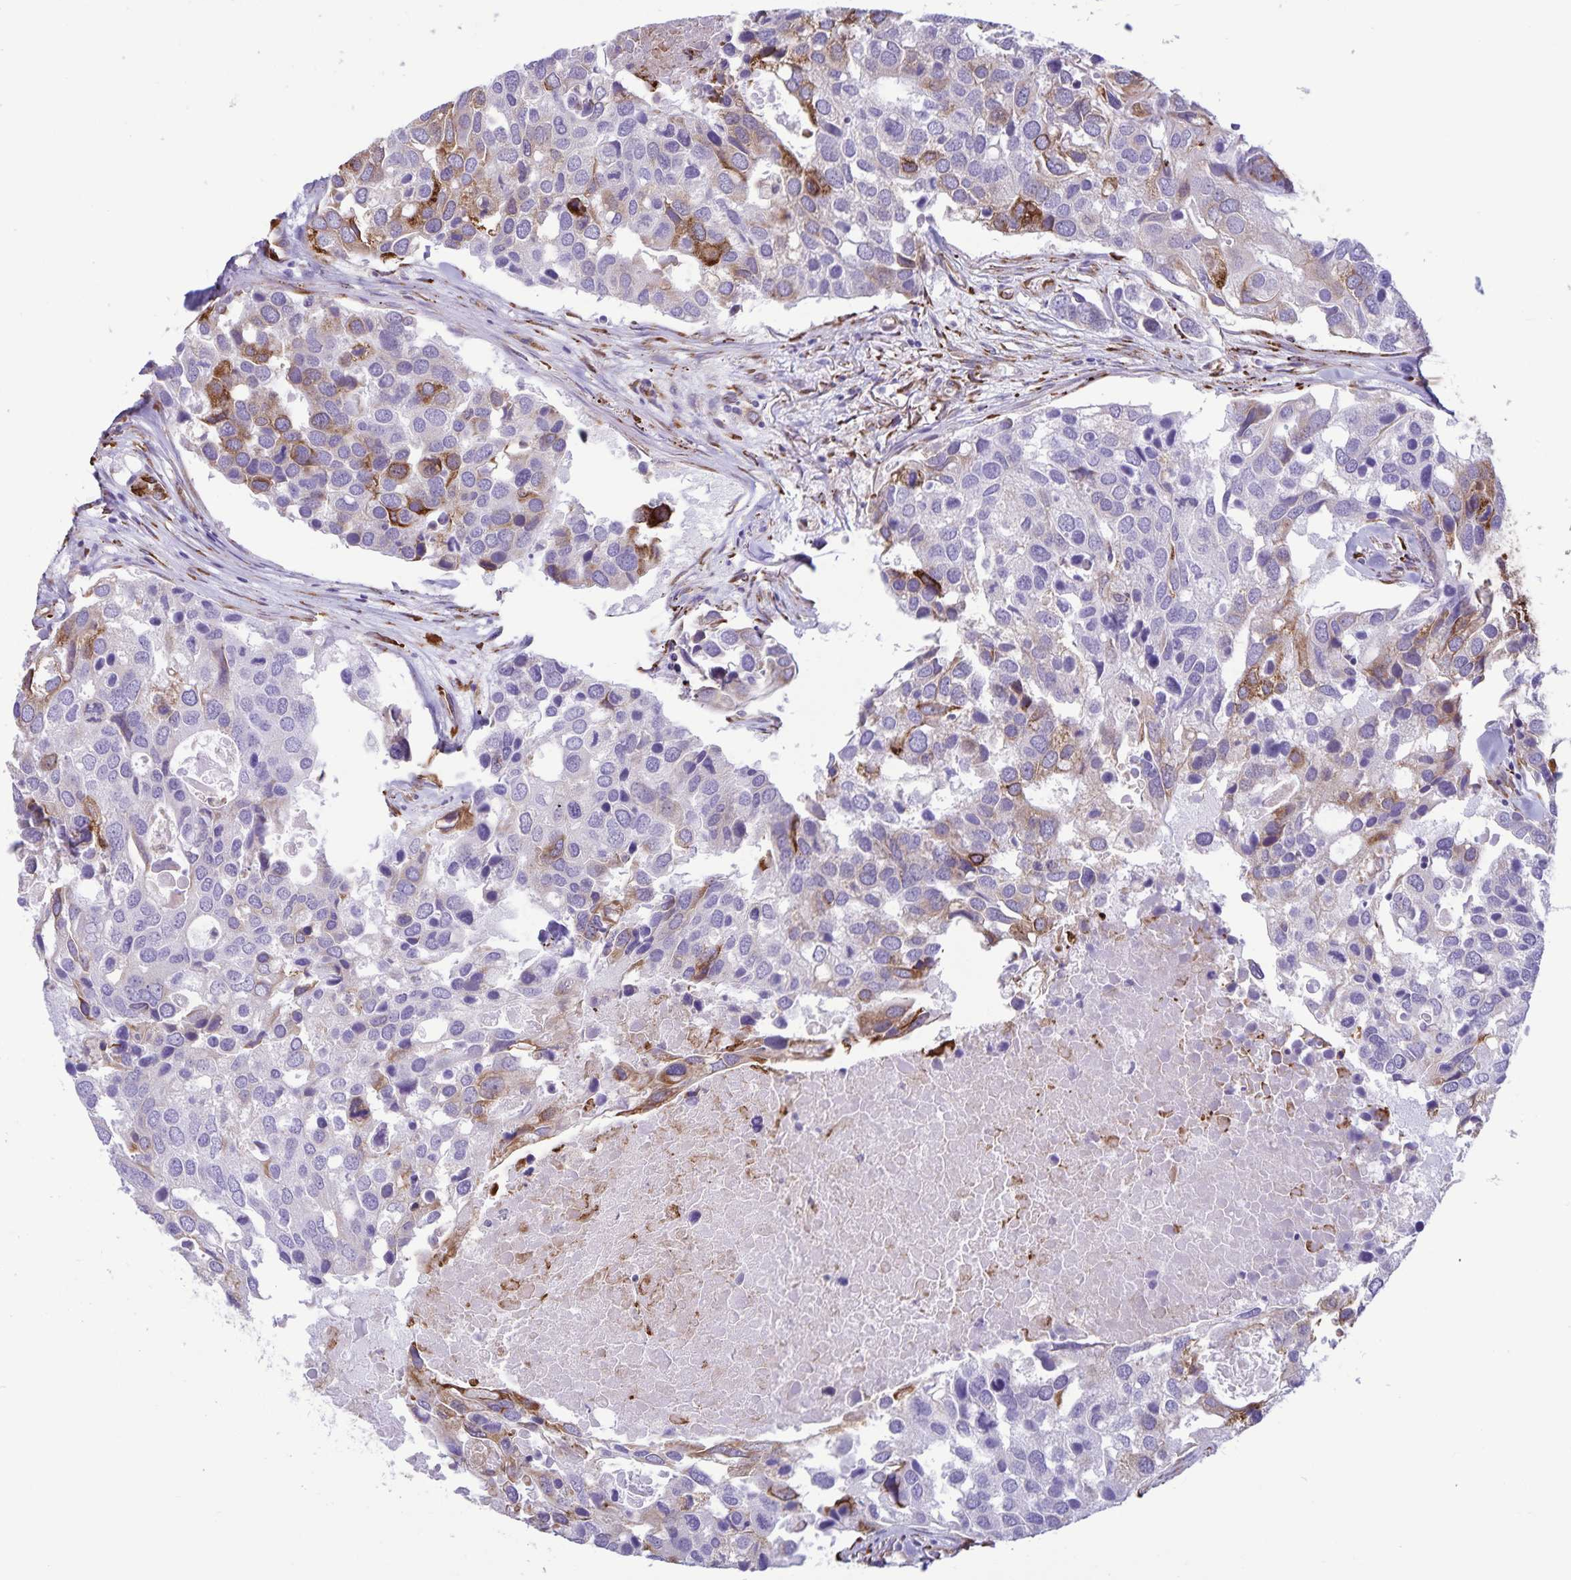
{"staining": {"intensity": "strong", "quantity": "<25%", "location": "cytoplasmic/membranous"}, "tissue": "breast cancer", "cell_type": "Tumor cells", "image_type": "cancer", "snomed": [{"axis": "morphology", "description": "Duct carcinoma"}, {"axis": "topography", "description": "Breast"}], "caption": "High-magnification brightfield microscopy of breast cancer (infiltrating ductal carcinoma) stained with DAB (3,3'-diaminobenzidine) (brown) and counterstained with hematoxylin (blue). tumor cells exhibit strong cytoplasmic/membranous staining is appreciated in approximately<25% of cells.", "gene": "RCN1", "patient": {"sex": "female", "age": 83}}